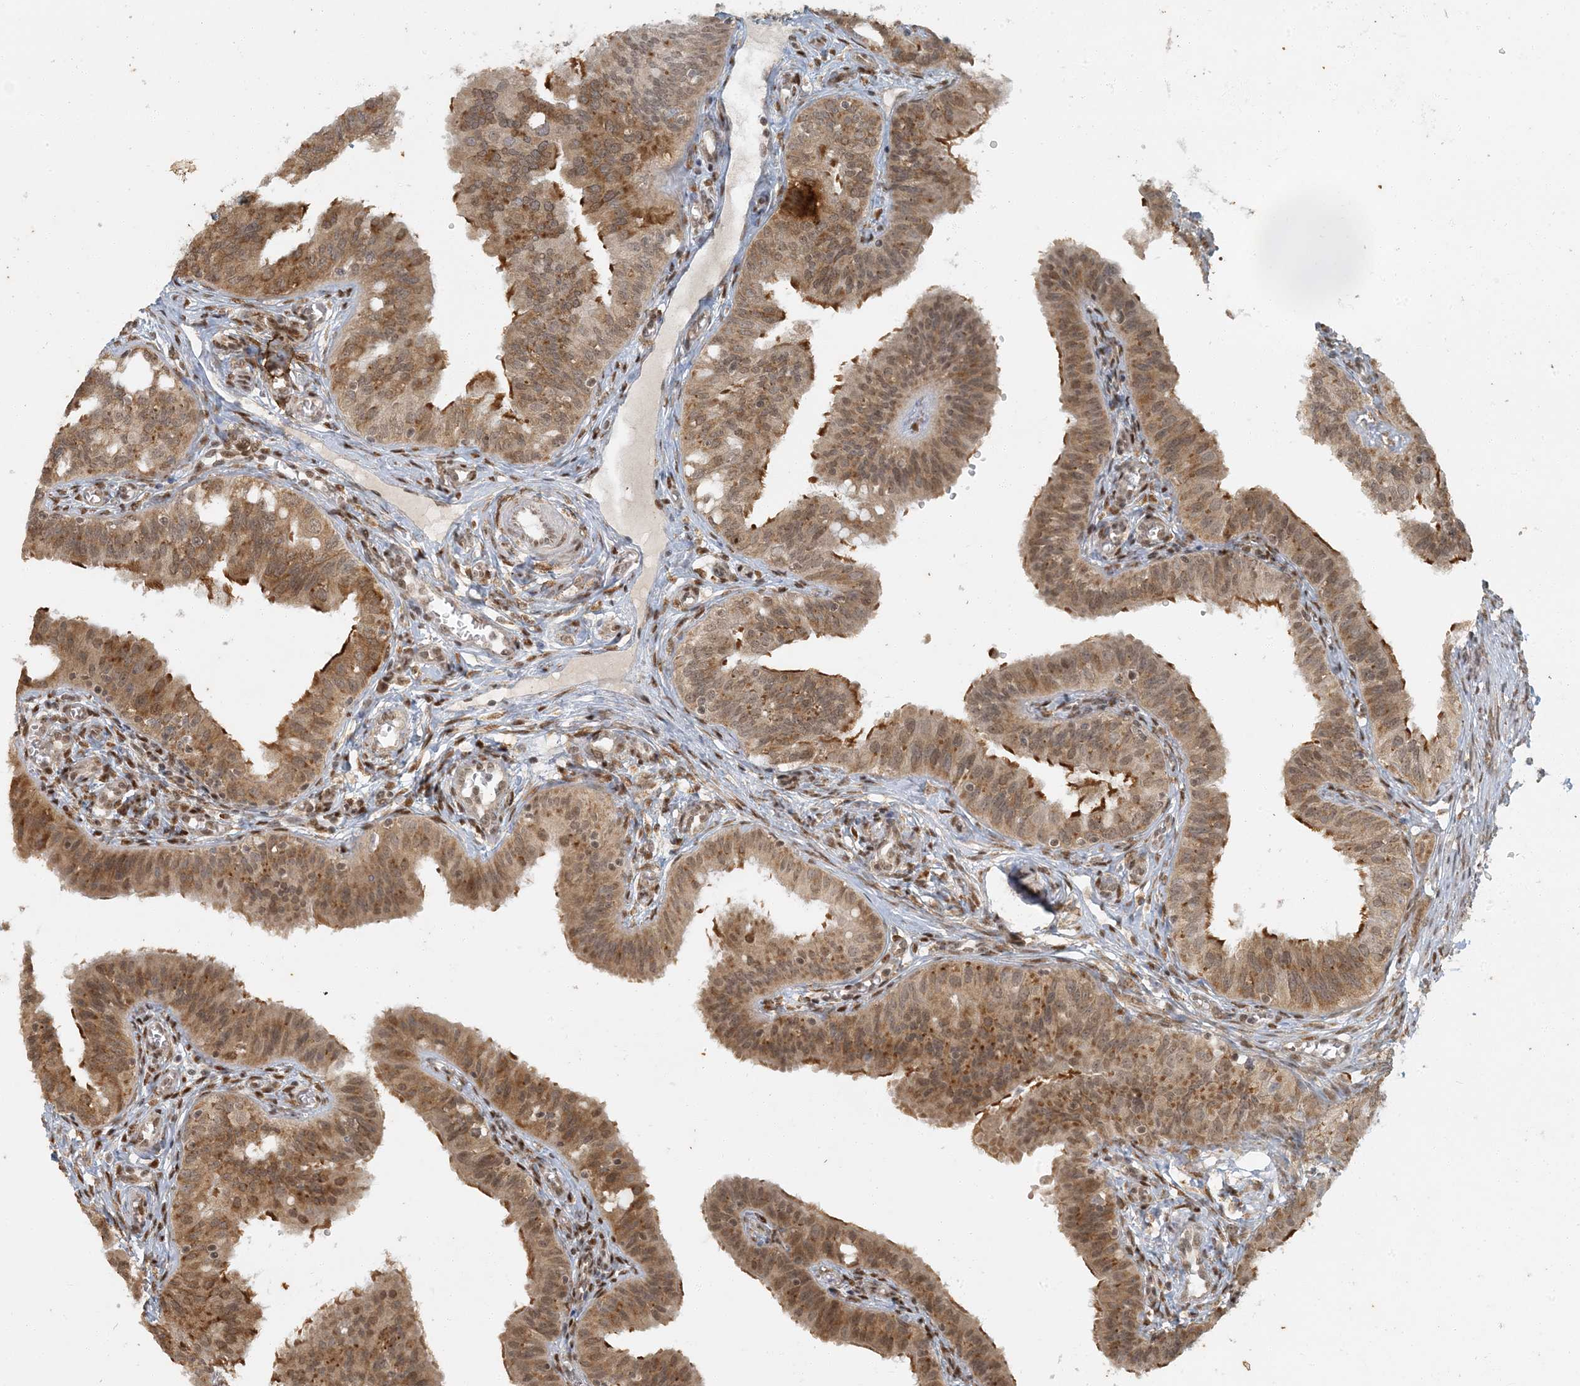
{"staining": {"intensity": "moderate", "quantity": "25%-75%", "location": "cytoplasmic/membranous,nuclear"}, "tissue": "fallopian tube", "cell_type": "Glandular cells", "image_type": "normal", "snomed": [{"axis": "morphology", "description": "Normal tissue, NOS"}, {"axis": "topography", "description": "Fallopian tube"}, {"axis": "topography", "description": "Ovary"}], "caption": "Protein expression analysis of unremarkable fallopian tube shows moderate cytoplasmic/membranous,nuclear expression in about 25%-75% of glandular cells.", "gene": "AK9", "patient": {"sex": "female", "age": 42}}